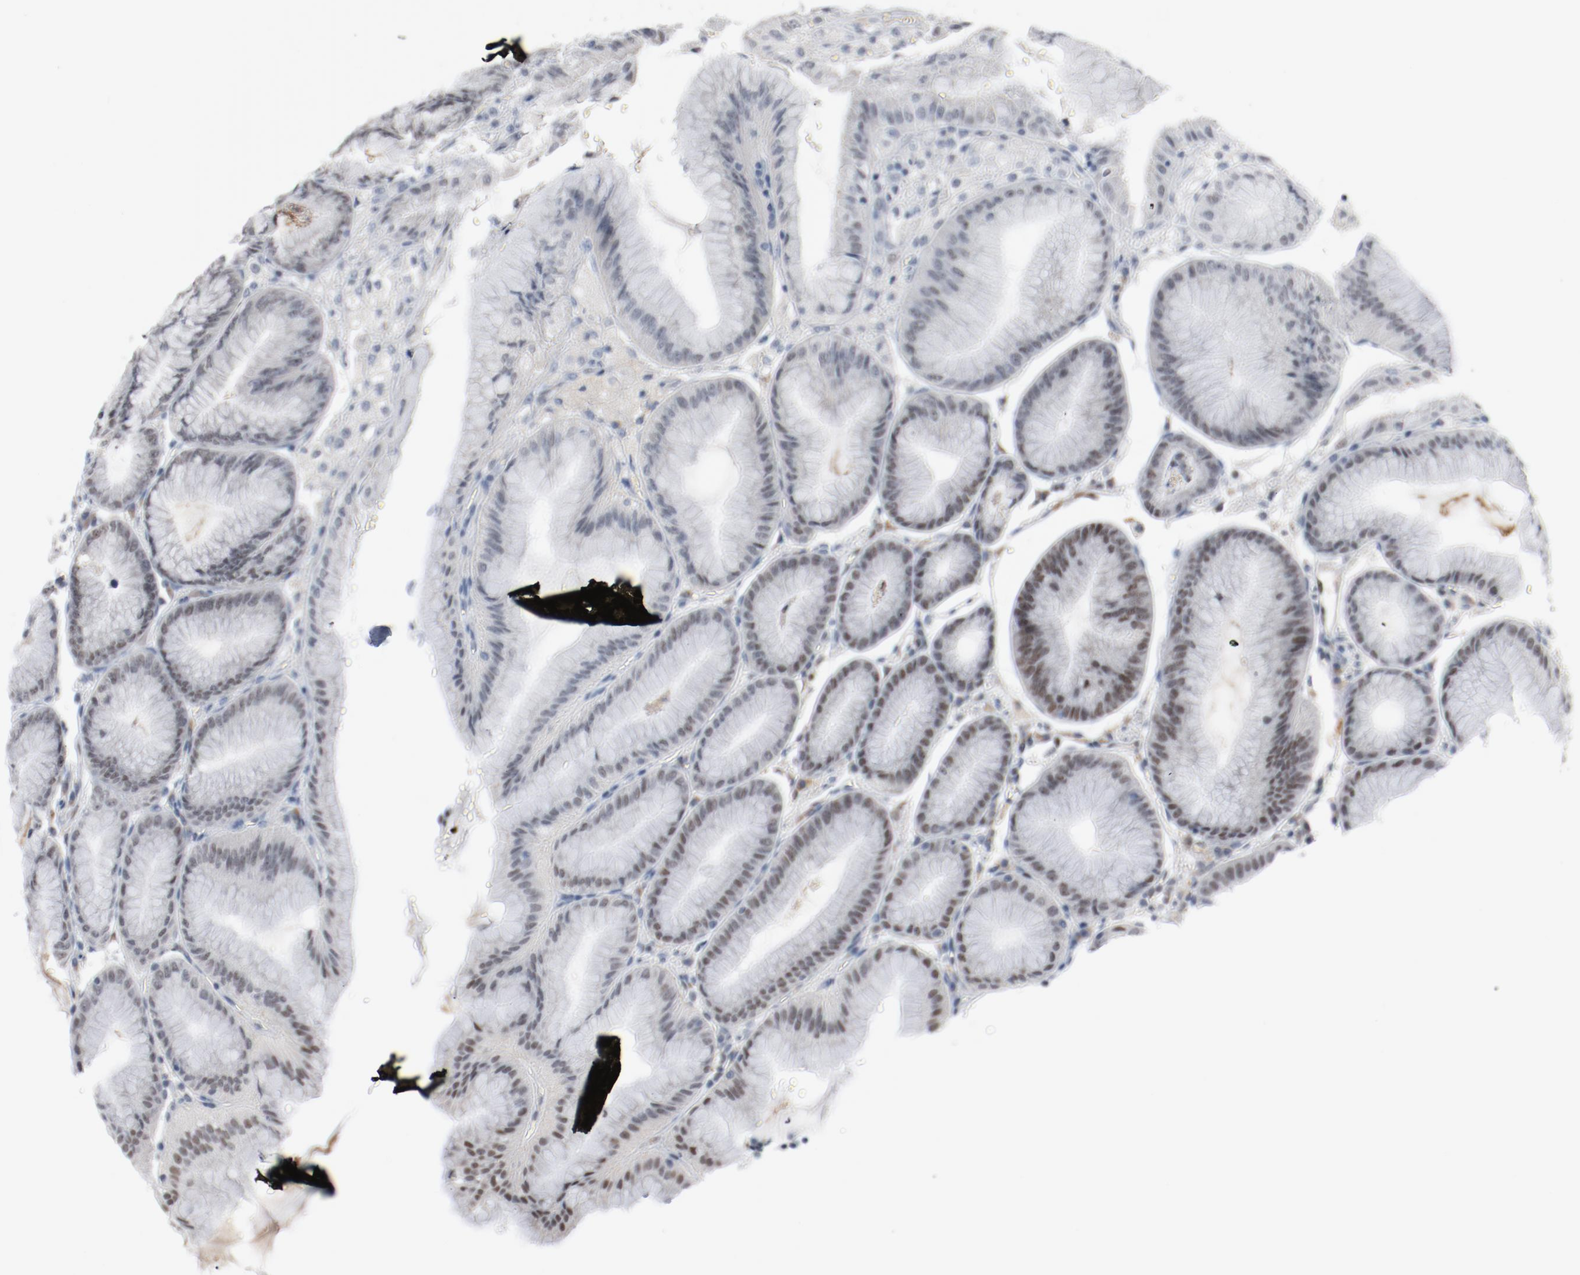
{"staining": {"intensity": "weak", "quantity": "25%-75%", "location": "nuclear"}, "tissue": "stomach", "cell_type": "Glandular cells", "image_type": "normal", "snomed": [{"axis": "morphology", "description": "Normal tissue, NOS"}, {"axis": "topography", "description": "Stomach, lower"}], "caption": "Protein analysis of benign stomach shows weak nuclear expression in approximately 25%-75% of glandular cells. (IHC, brightfield microscopy, high magnification).", "gene": "ENSG00000285708", "patient": {"sex": "male", "age": 71}}